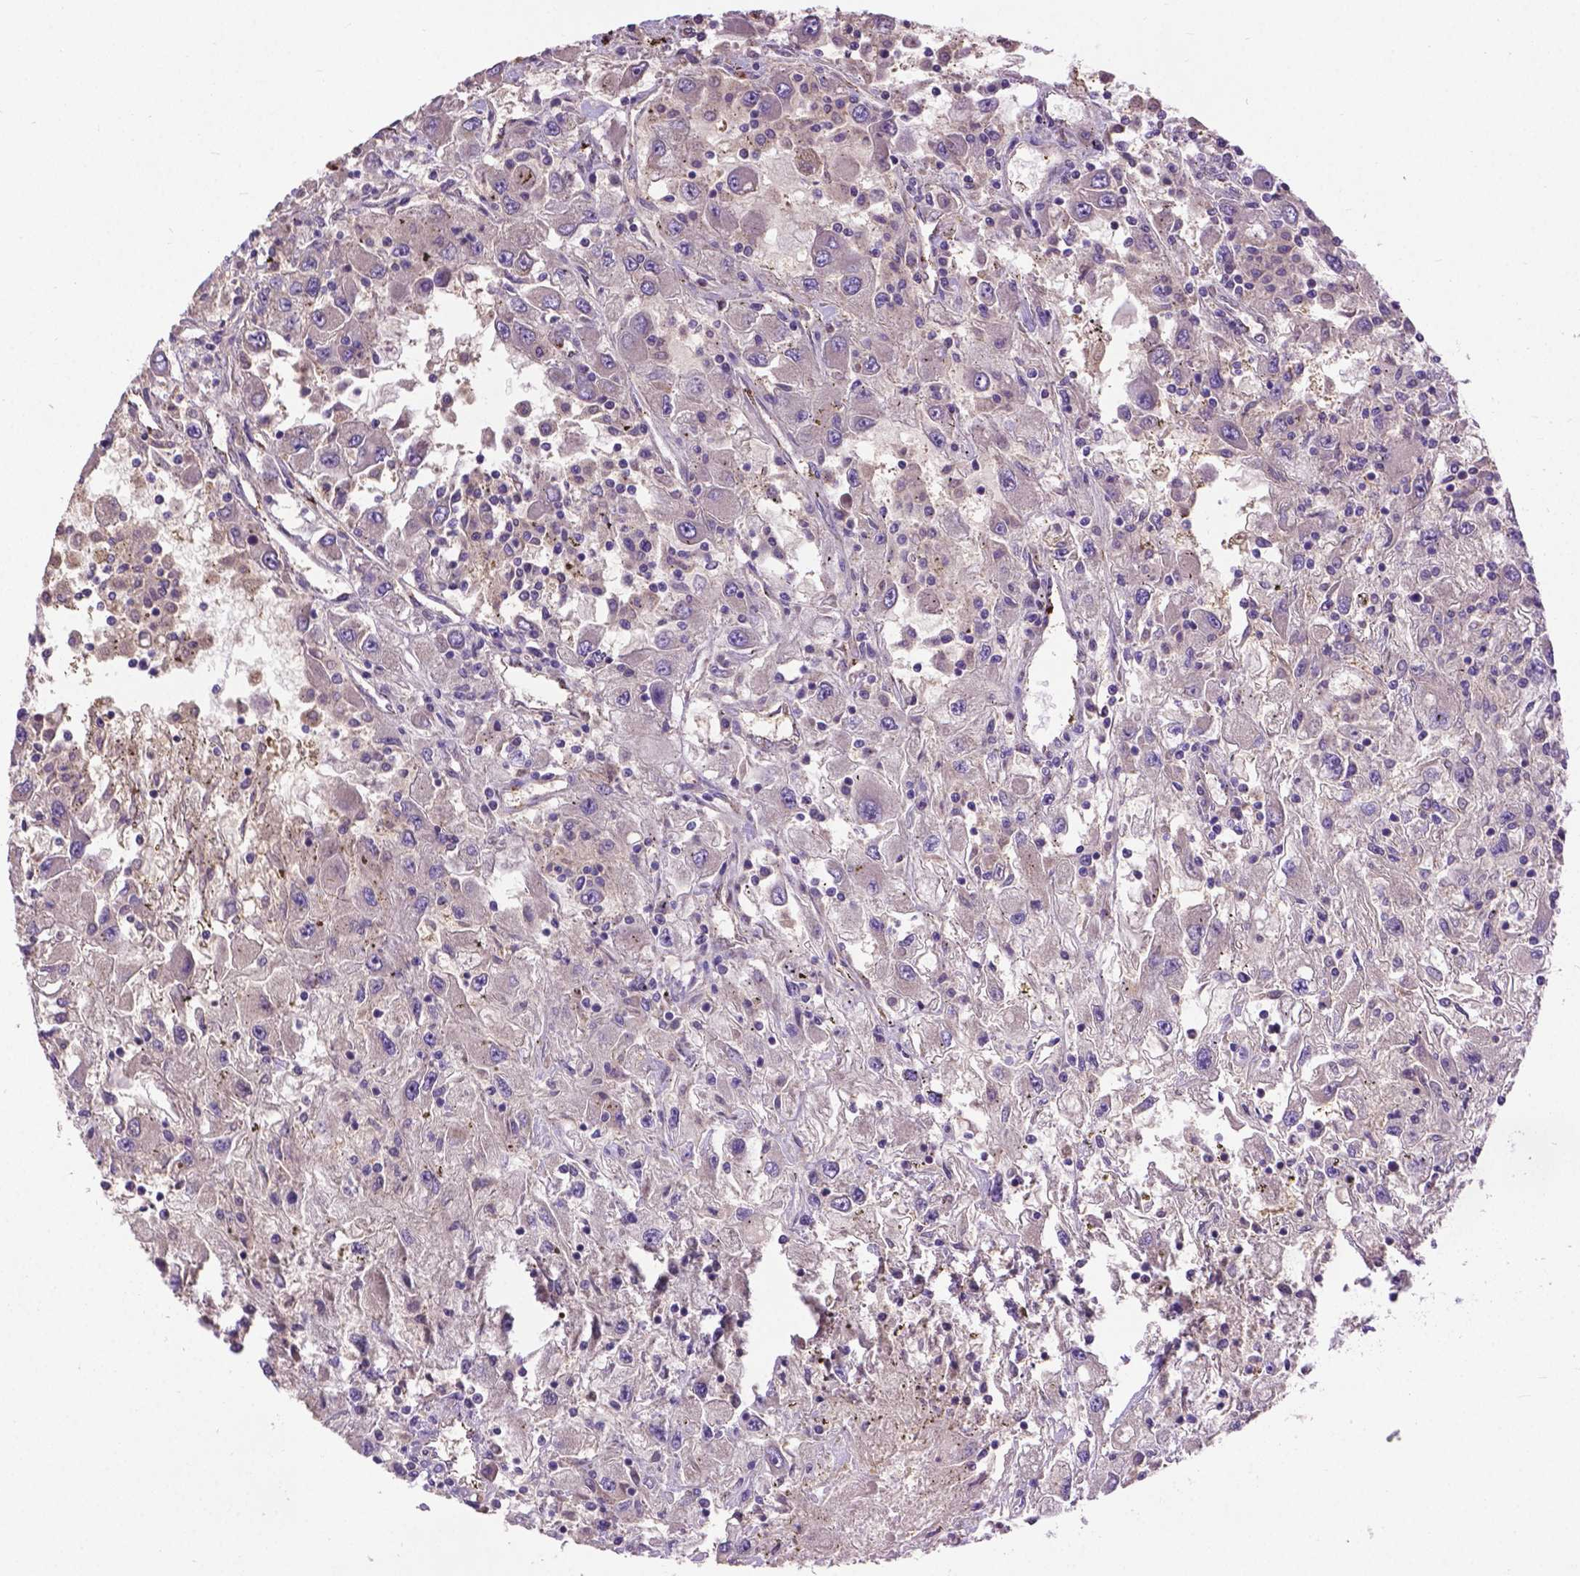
{"staining": {"intensity": "negative", "quantity": "none", "location": "none"}, "tissue": "renal cancer", "cell_type": "Tumor cells", "image_type": "cancer", "snomed": [{"axis": "morphology", "description": "Adenocarcinoma, NOS"}, {"axis": "topography", "description": "Kidney"}], "caption": "Protein analysis of renal cancer (adenocarcinoma) reveals no significant staining in tumor cells. (DAB IHC with hematoxylin counter stain).", "gene": "ZNF337", "patient": {"sex": "female", "age": 67}}